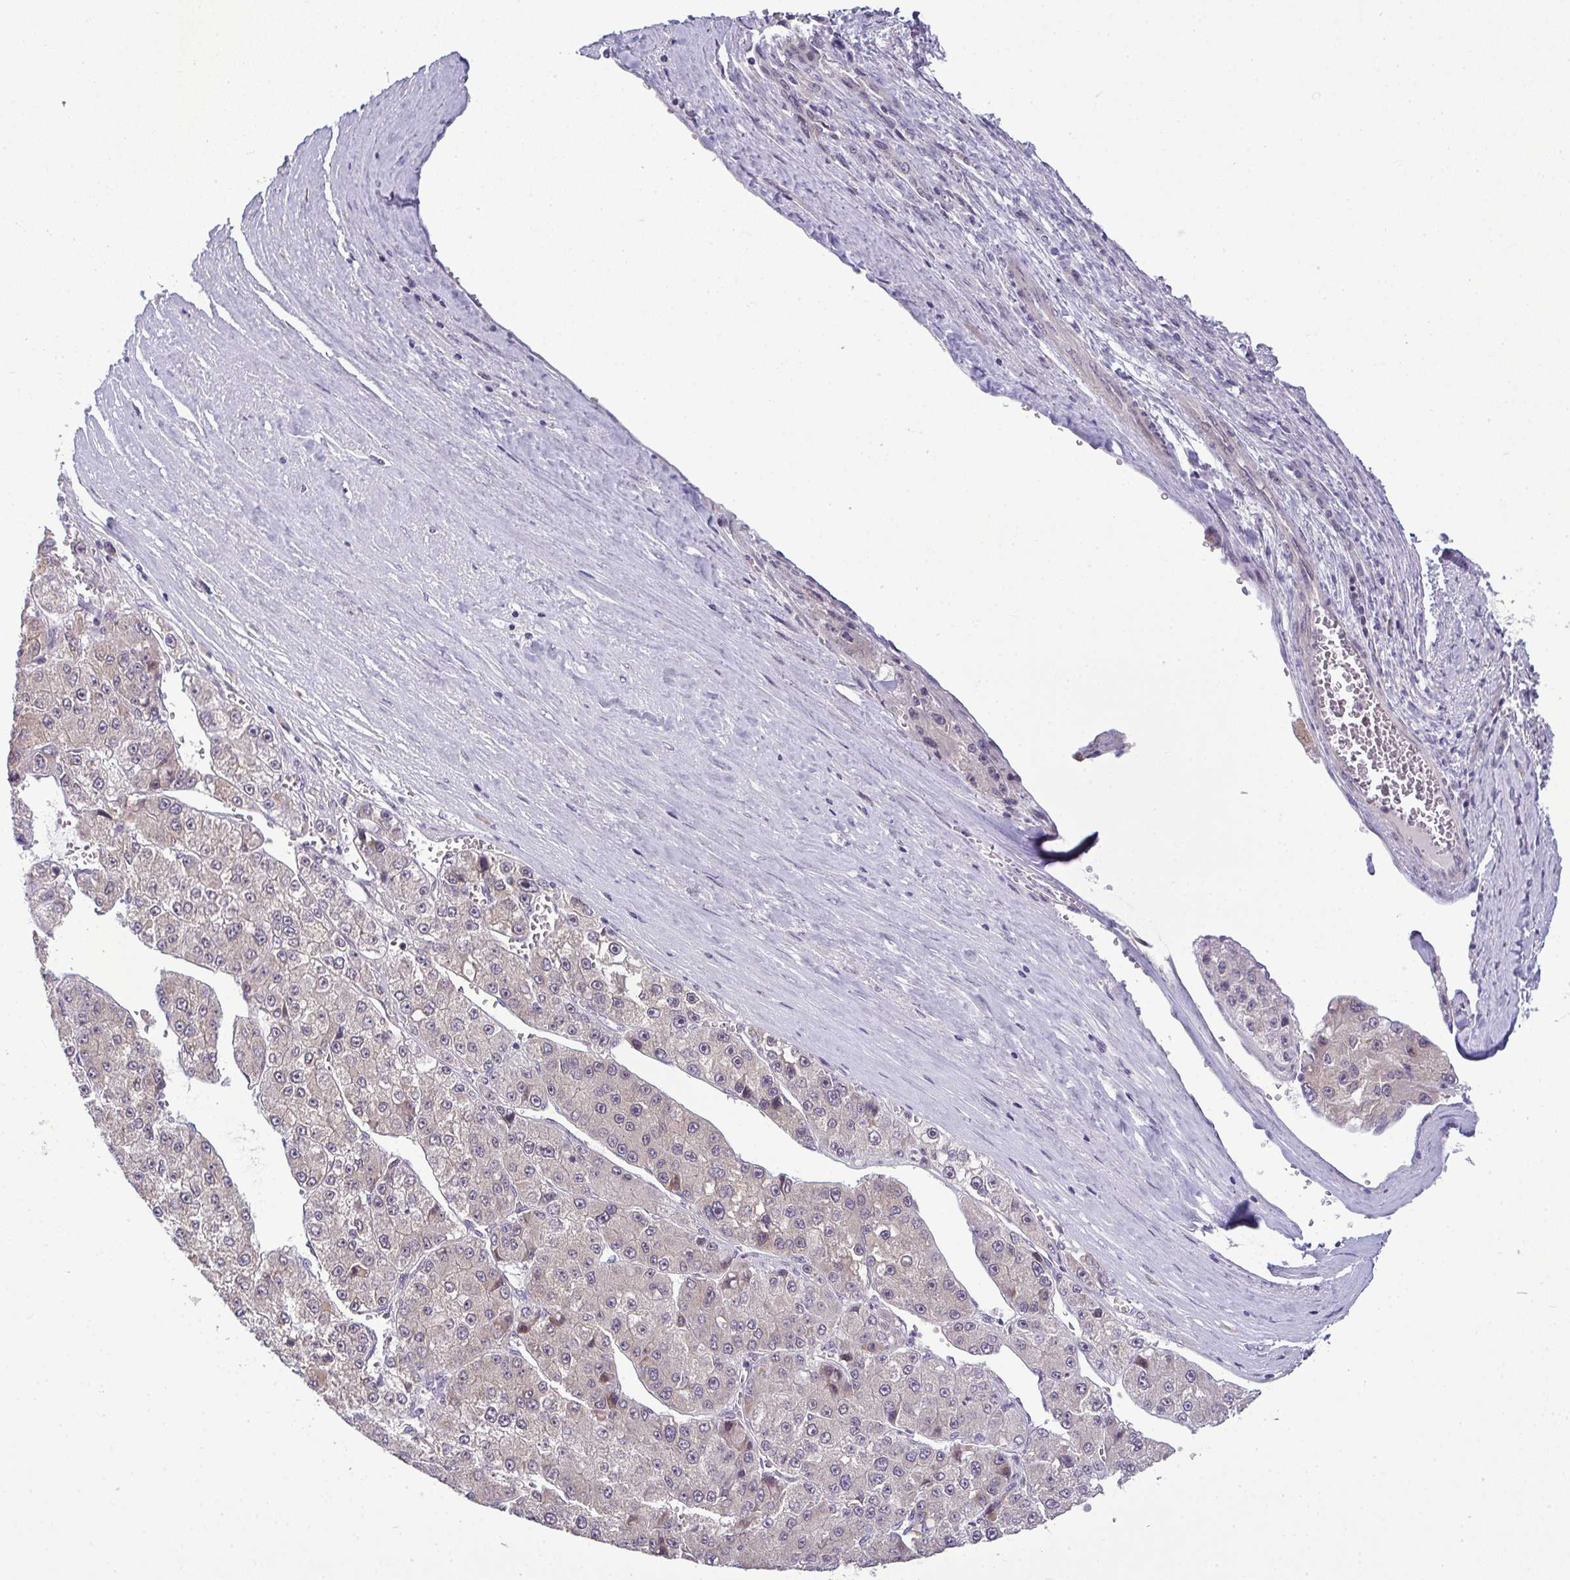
{"staining": {"intensity": "negative", "quantity": "none", "location": "none"}, "tissue": "liver cancer", "cell_type": "Tumor cells", "image_type": "cancer", "snomed": [{"axis": "morphology", "description": "Carcinoma, Hepatocellular, NOS"}, {"axis": "topography", "description": "Liver"}], "caption": "Tumor cells show no significant positivity in liver hepatocellular carcinoma. (Immunohistochemistry (ihc), brightfield microscopy, high magnification).", "gene": "NT5C1A", "patient": {"sex": "female", "age": 73}}